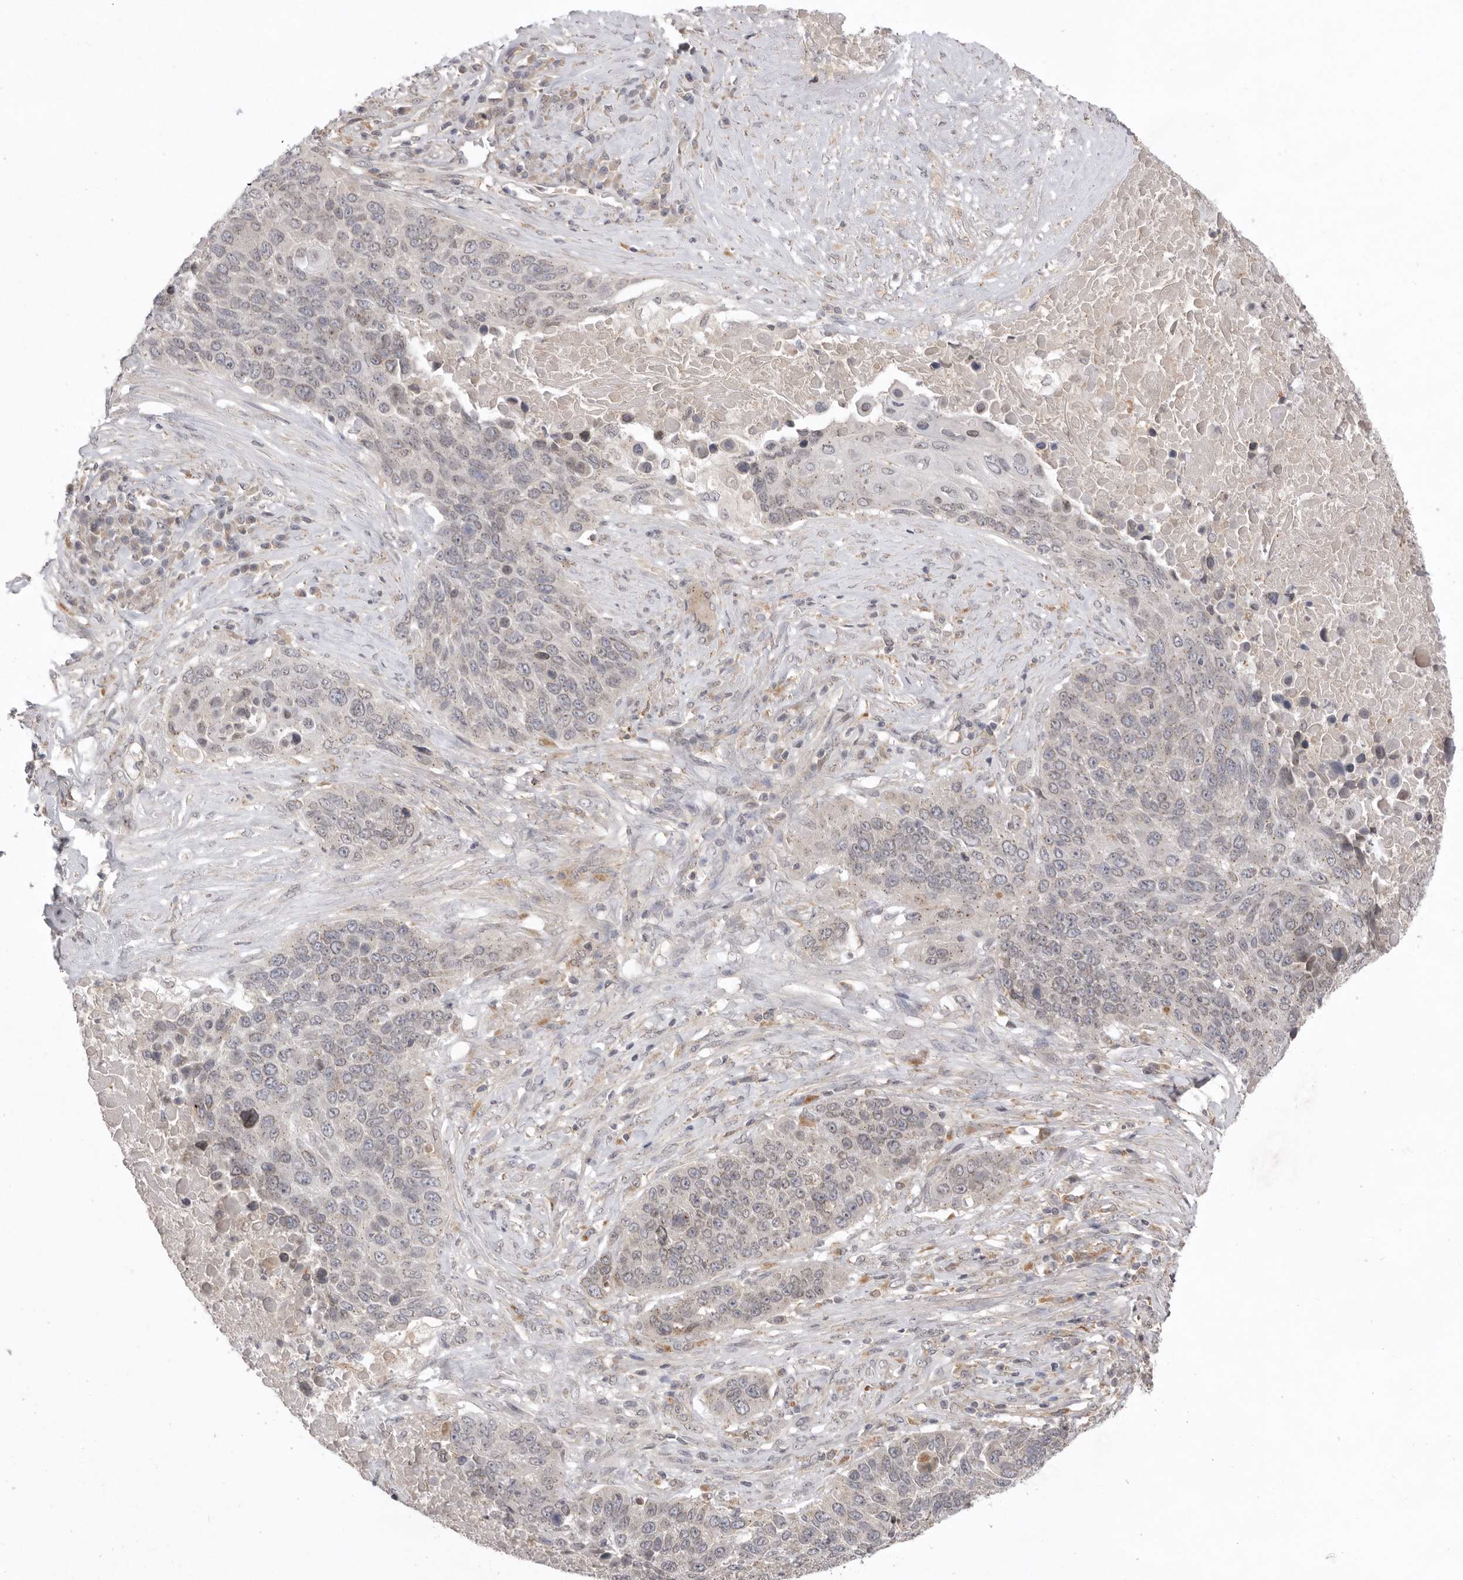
{"staining": {"intensity": "negative", "quantity": "none", "location": "none"}, "tissue": "lung cancer", "cell_type": "Tumor cells", "image_type": "cancer", "snomed": [{"axis": "morphology", "description": "Squamous cell carcinoma, NOS"}, {"axis": "topography", "description": "Lung"}], "caption": "High power microscopy photomicrograph of an IHC micrograph of lung cancer (squamous cell carcinoma), revealing no significant positivity in tumor cells.", "gene": "TLR3", "patient": {"sex": "male", "age": 66}}